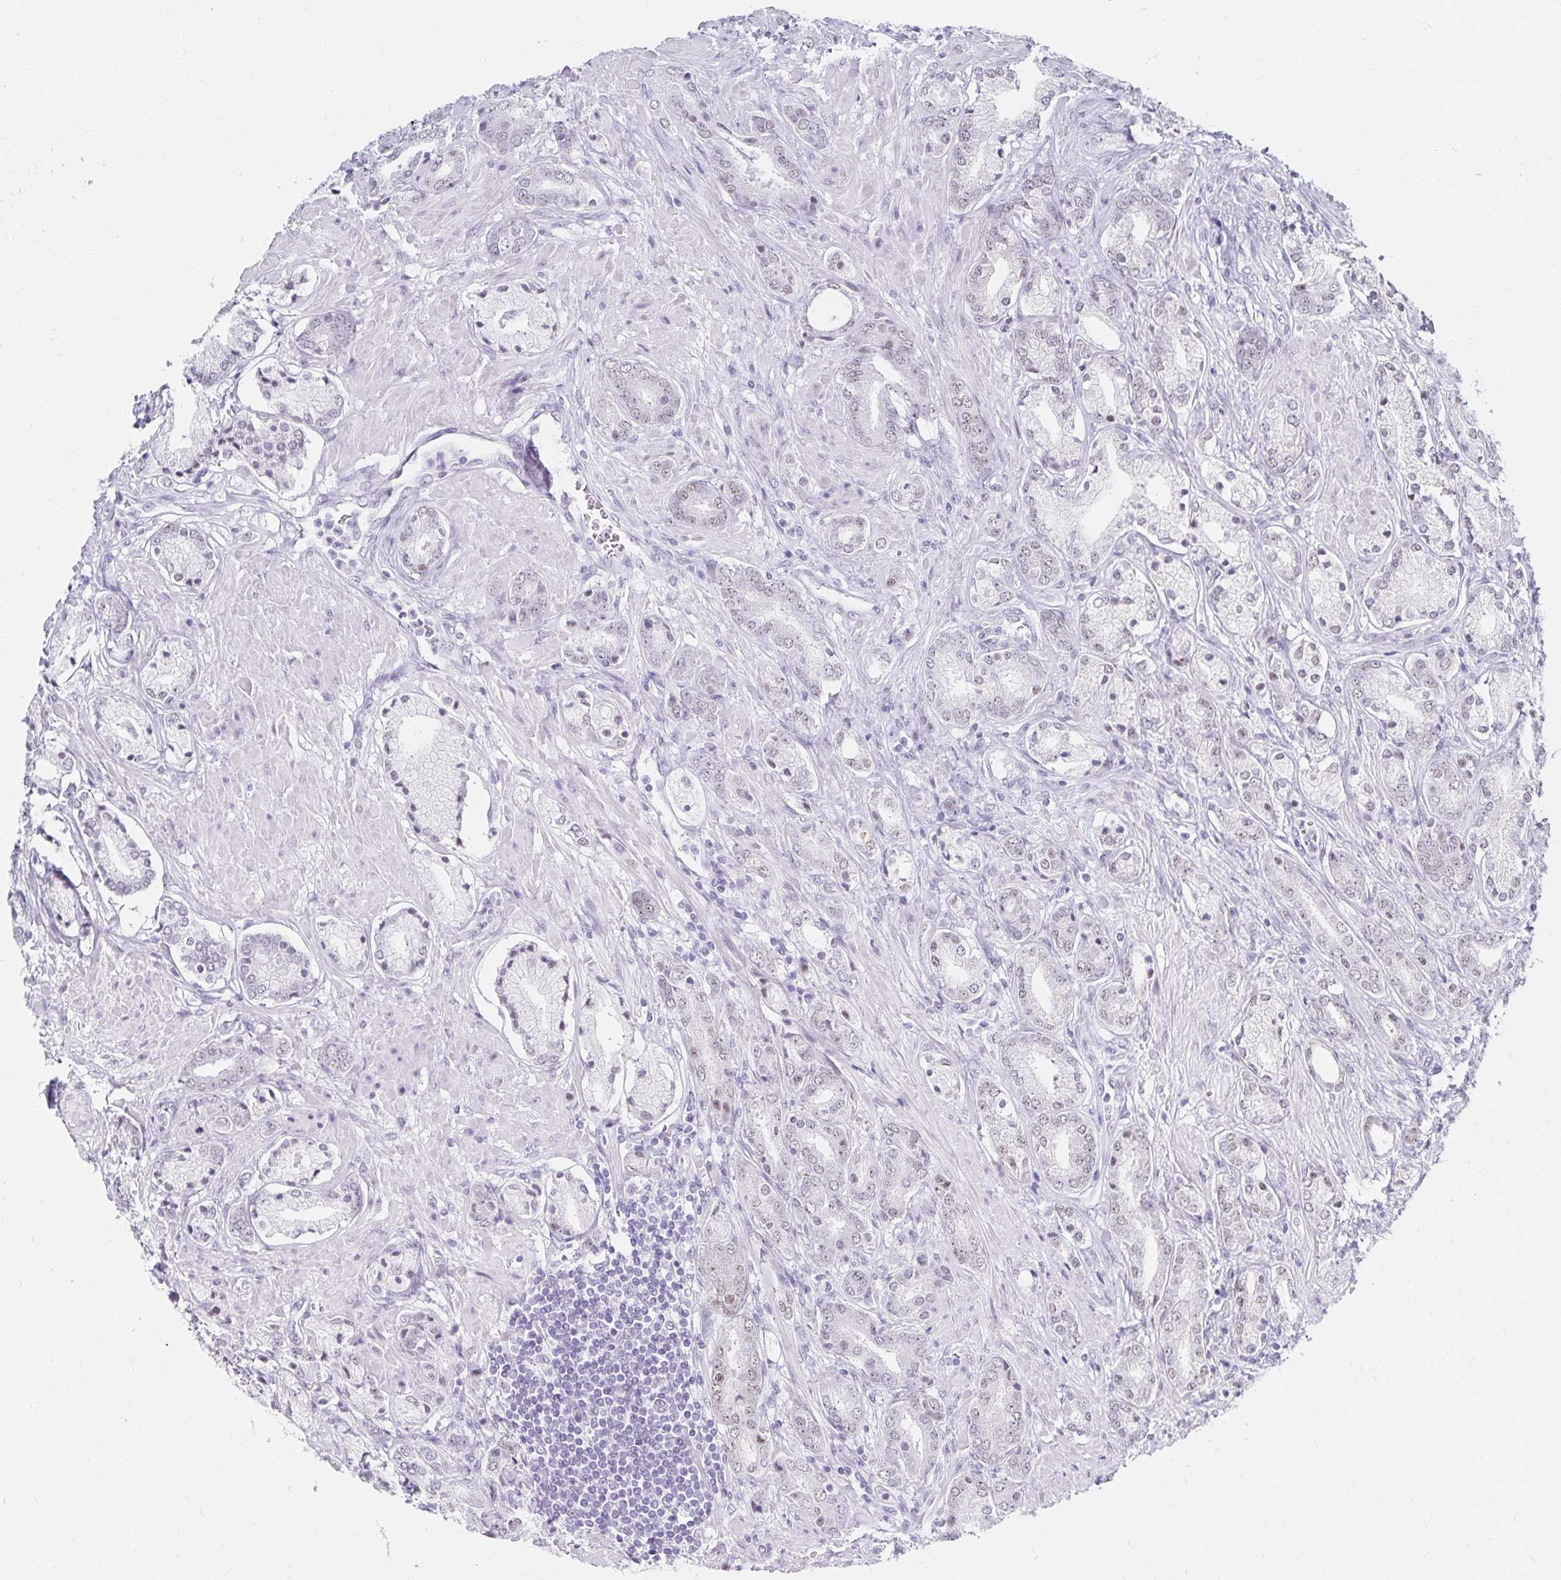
{"staining": {"intensity": "negative", "quantity": "none", "location": "none"}, "tissue": "prostate cancer", "cell_type": "Tumor cells", "image_type": "cancer", "snomed": [{"axis": "morphology", "description": "Adenocarcinoma, High grade"}, {"axis": "topography", "description": "Prostate"}], "caption": "Protein analysis of prostate cancer displays no significant staining in tumor cells.", "gene": "C20orf85", "patient": {"sex": "male", "age": 56}}